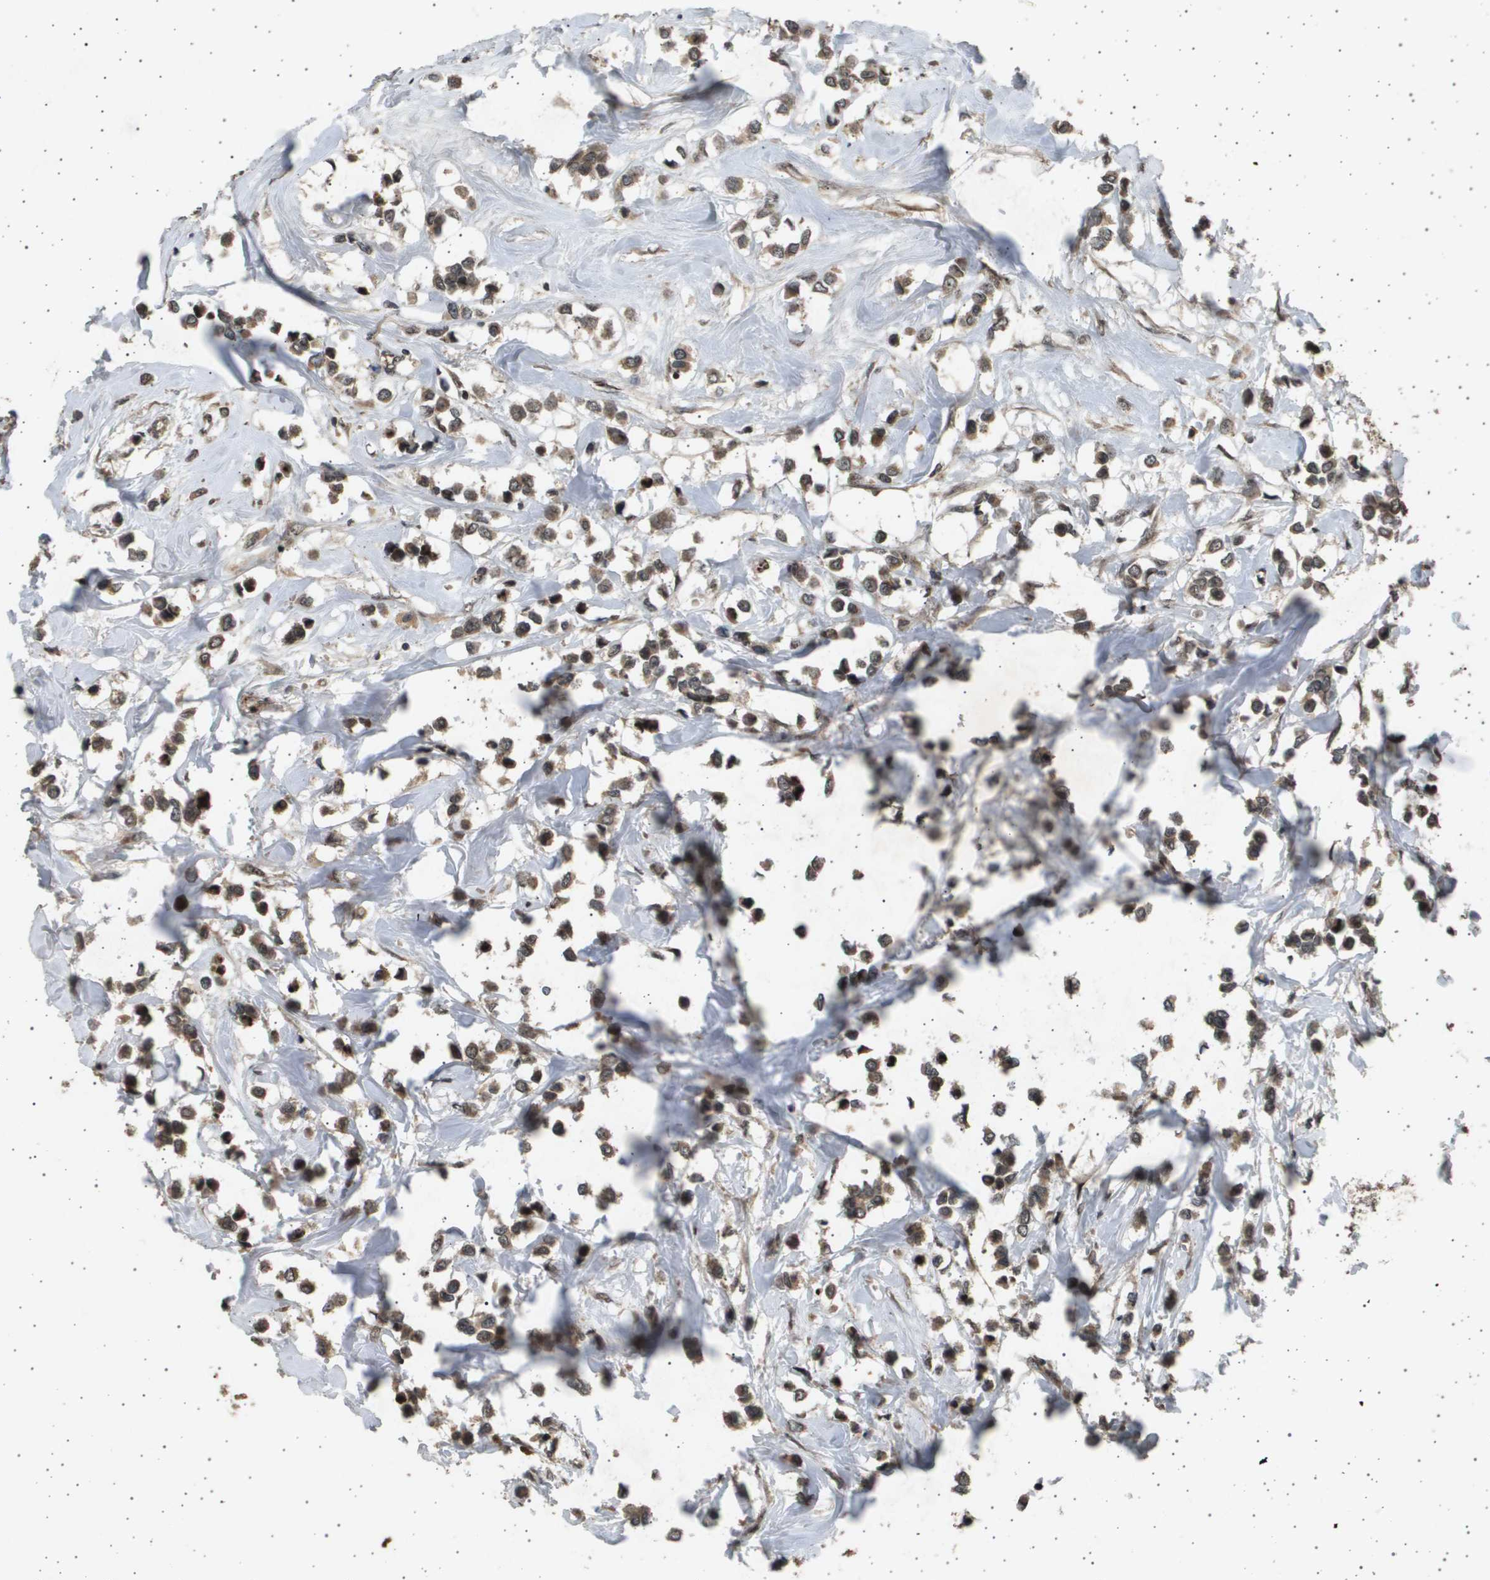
{"staining": {"intensity": "moderate", "quantity": ">75%", "location": "cytoplasmic/membranous"}, "tissue": "breast cancer", "cell_type": "Tumor cells", "image_type": "cancer", "snomed": [{"axis": "morphology", "description": "Lobular carcinoma"}, {"axis": "topography", "description": "Breast"}], "caption": "Immunohistochemistry micrograph of neoplastic tissue: human breast lobular carcinoma stained using IHC shows medium levels of moderate protein expression localized specifically in the cytoplasmic/membranous of tumor cells, appearing as a cytoplasmic/membranous brown color.", "gene": "TNRC6A", "patient": {"sex": "female", "age": 51}}